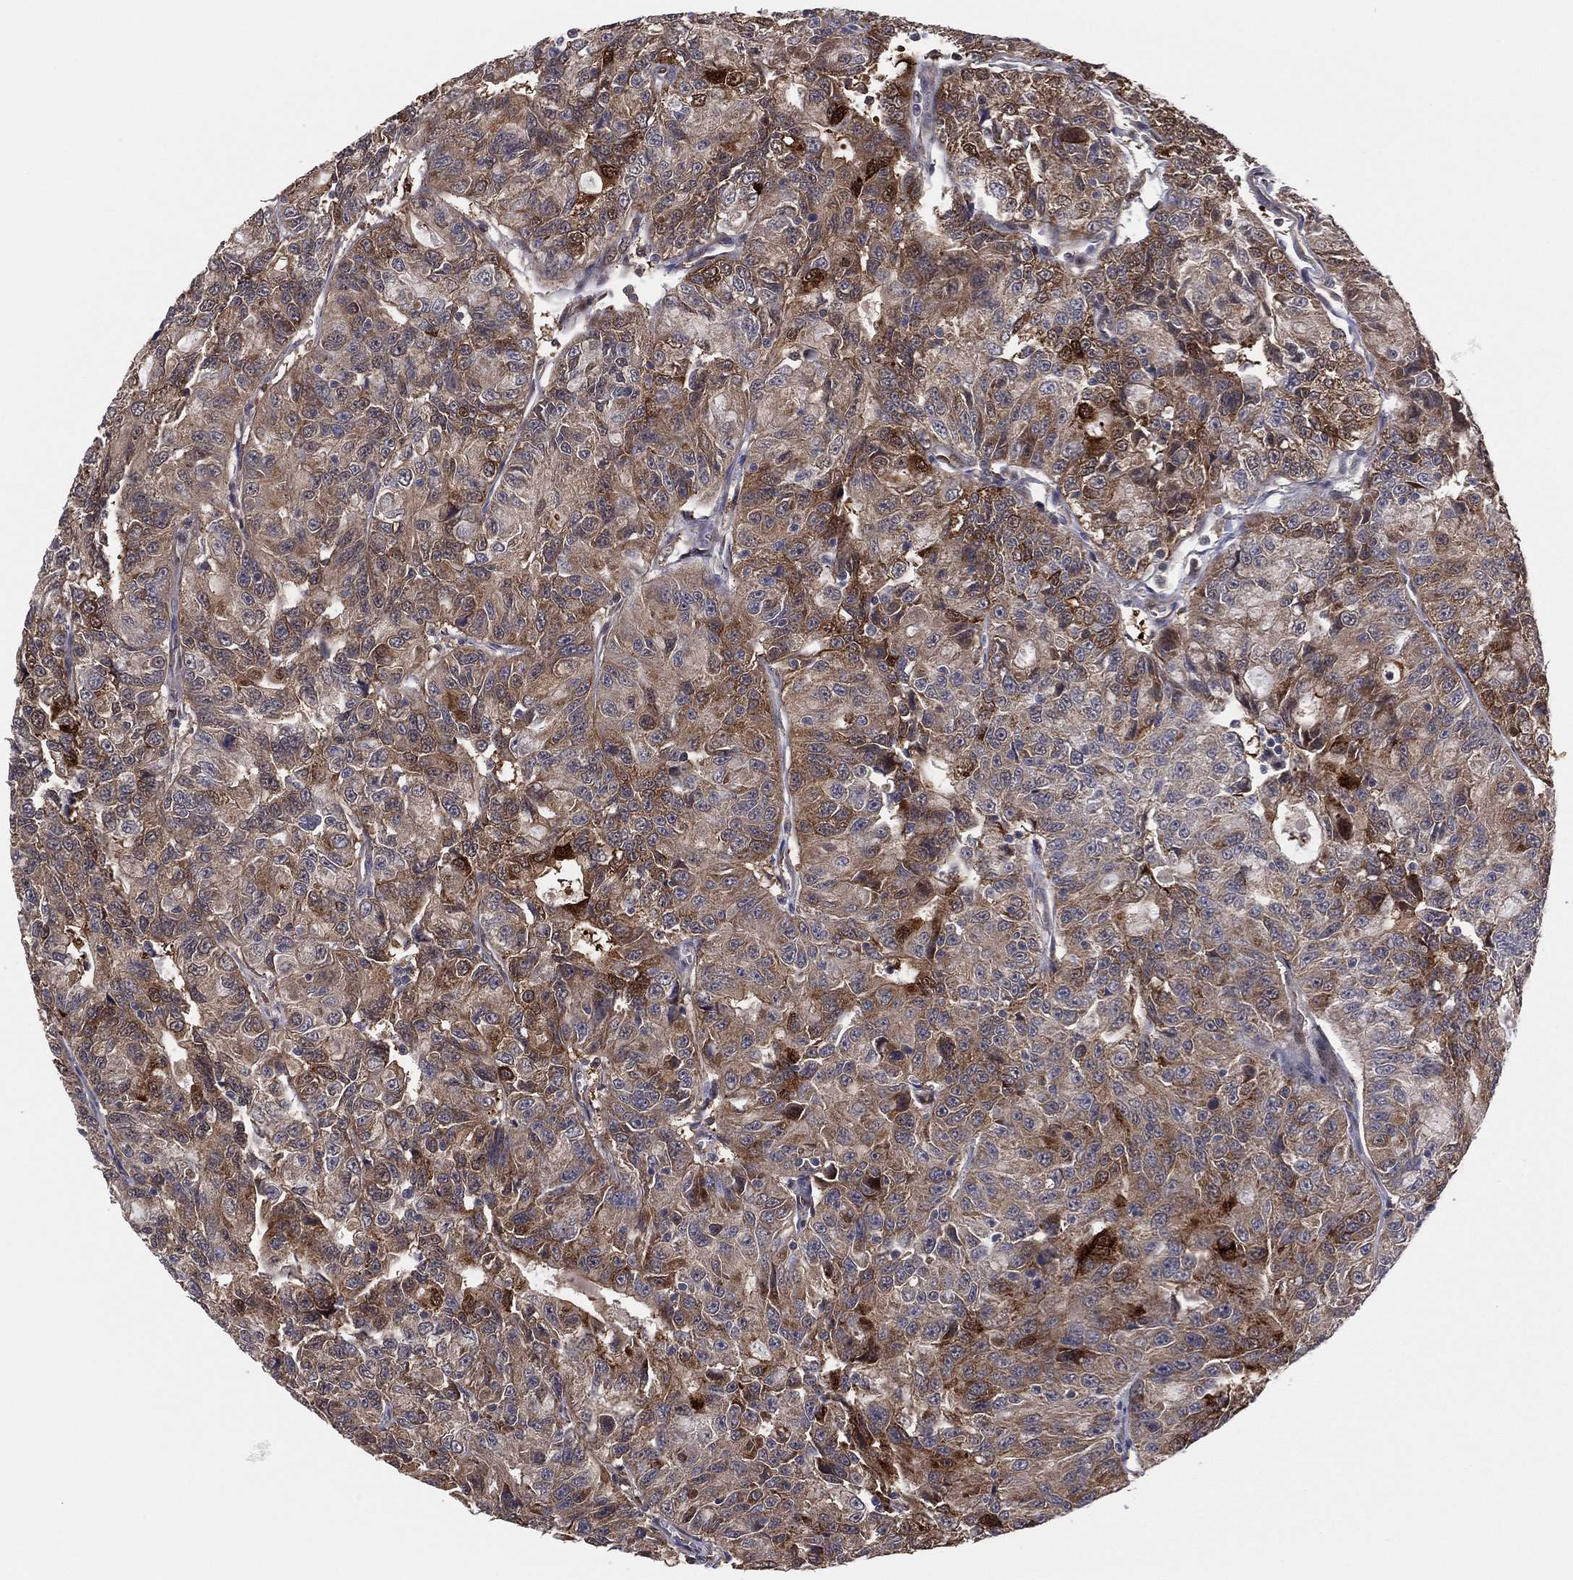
{"staining": {"intensity": "moderate", "quantity": "25%-75%", "location": "cytoplasmic/membranous"}, "tissue": "urothelial cancer", "cell_type": "Tumor cells", "image_type": "cancer", "snomed": [{"axis": "morphology", "description": "Urothelial carcinoma, NOS"}, {"axis": "morphology", "description": "Urothelial carcinoma, High grade"}, {"axis": "topography", "description": "Urinary bladder"}], "caption": "Brown immunohistochemical staining in human transitional cell carcinoma demonstrates moderate cytoplasmic/membranous staining in approximately 25%-75% of tumor cells.", "gene": "SNCG", "patient": {"sex": "female", "age": 73}}